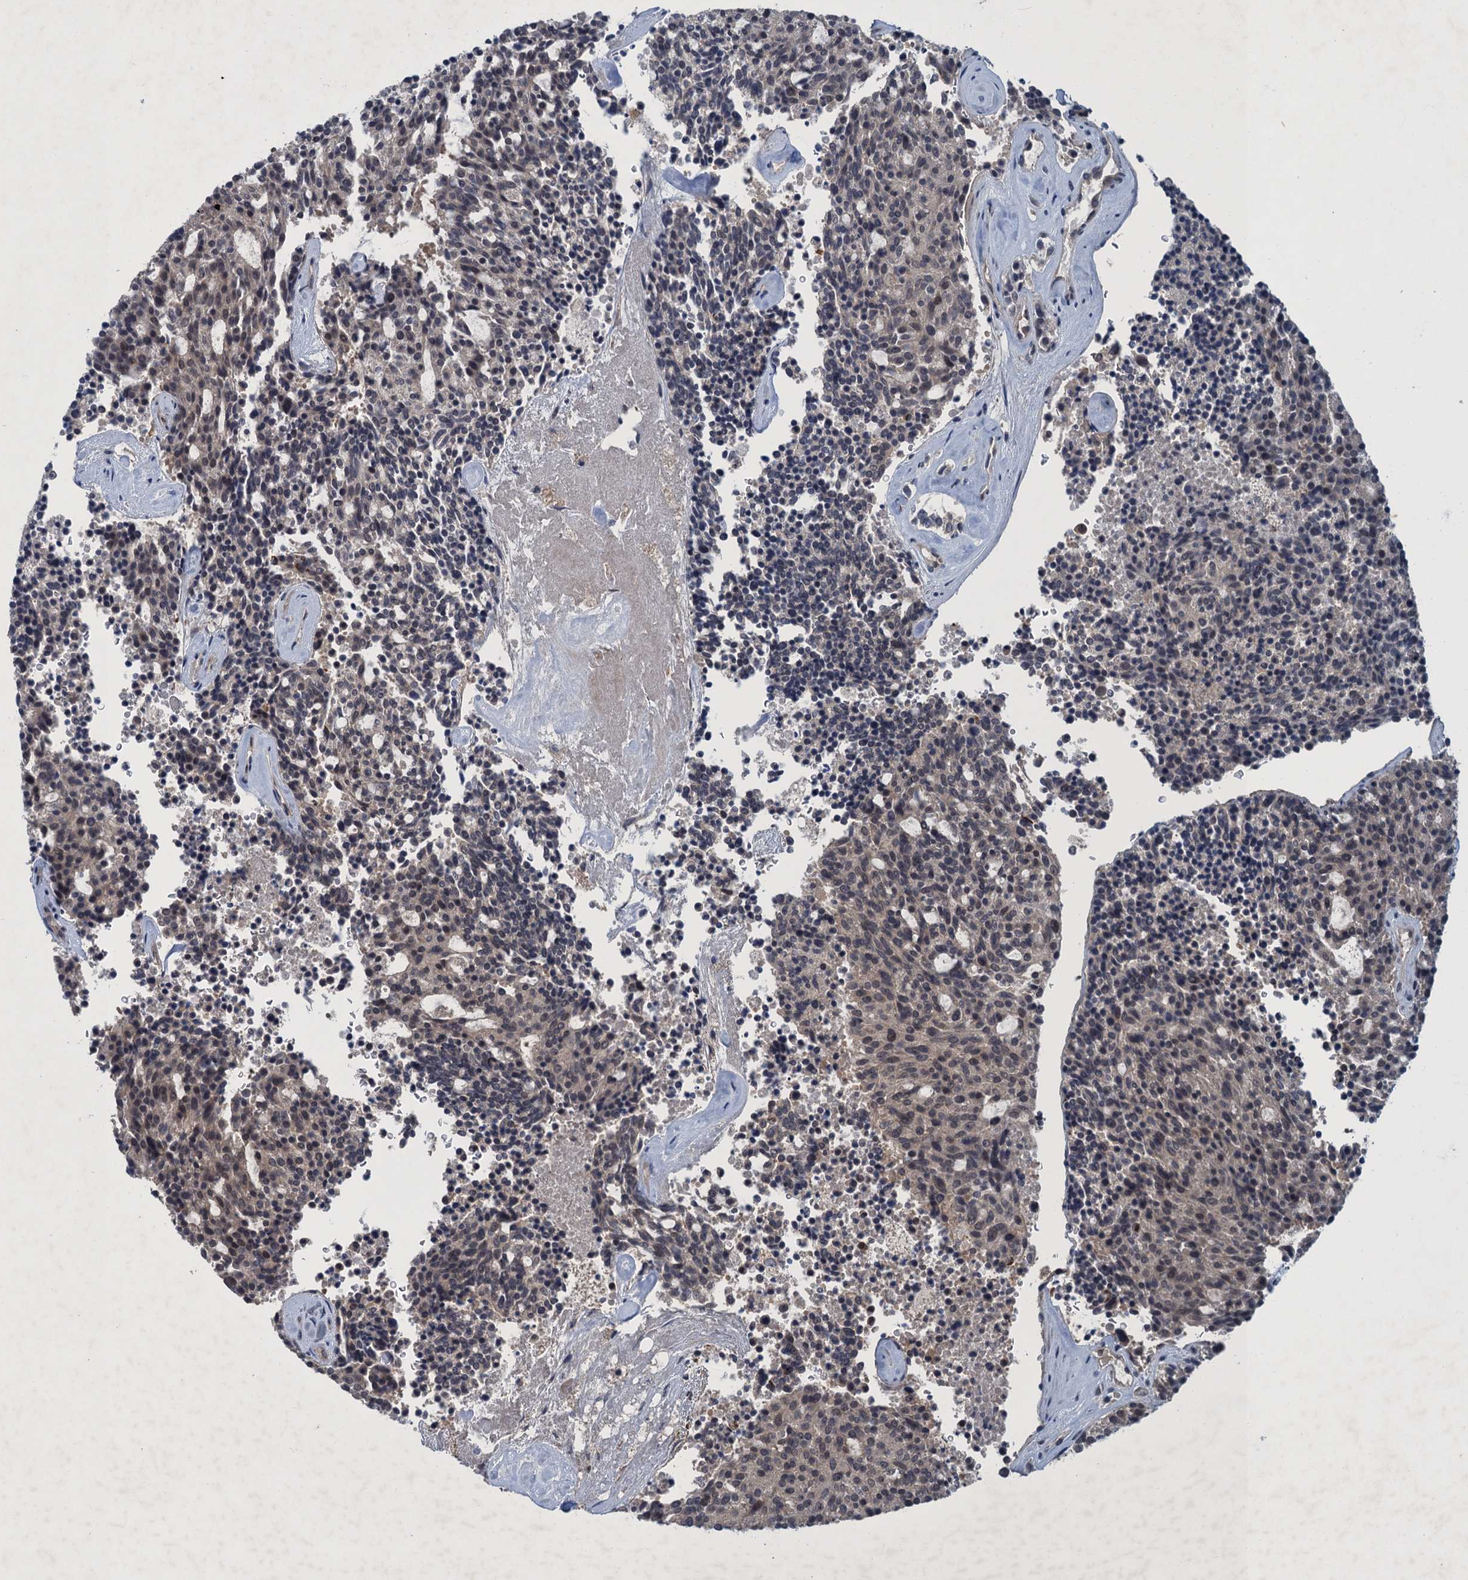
{"staining": {"intensity": "moderate", "quantity": "<25%", "location": "nuclear"}, "tissue": "carcinoid", "cell_type": "Tumor cells", "image_type": "cancer", "snomed": [{"axis": "morphology", "description": "Carcinoid, malignant, NOS"}, {"axis": "topography", "description": "Pancreas"}], "caption": "Moderate nuclear protein expression is appreciated in about <25% of tumor cells in carcinoid.", "gene": "RNF165", "patient": {"sex": "female", "age": 54}}